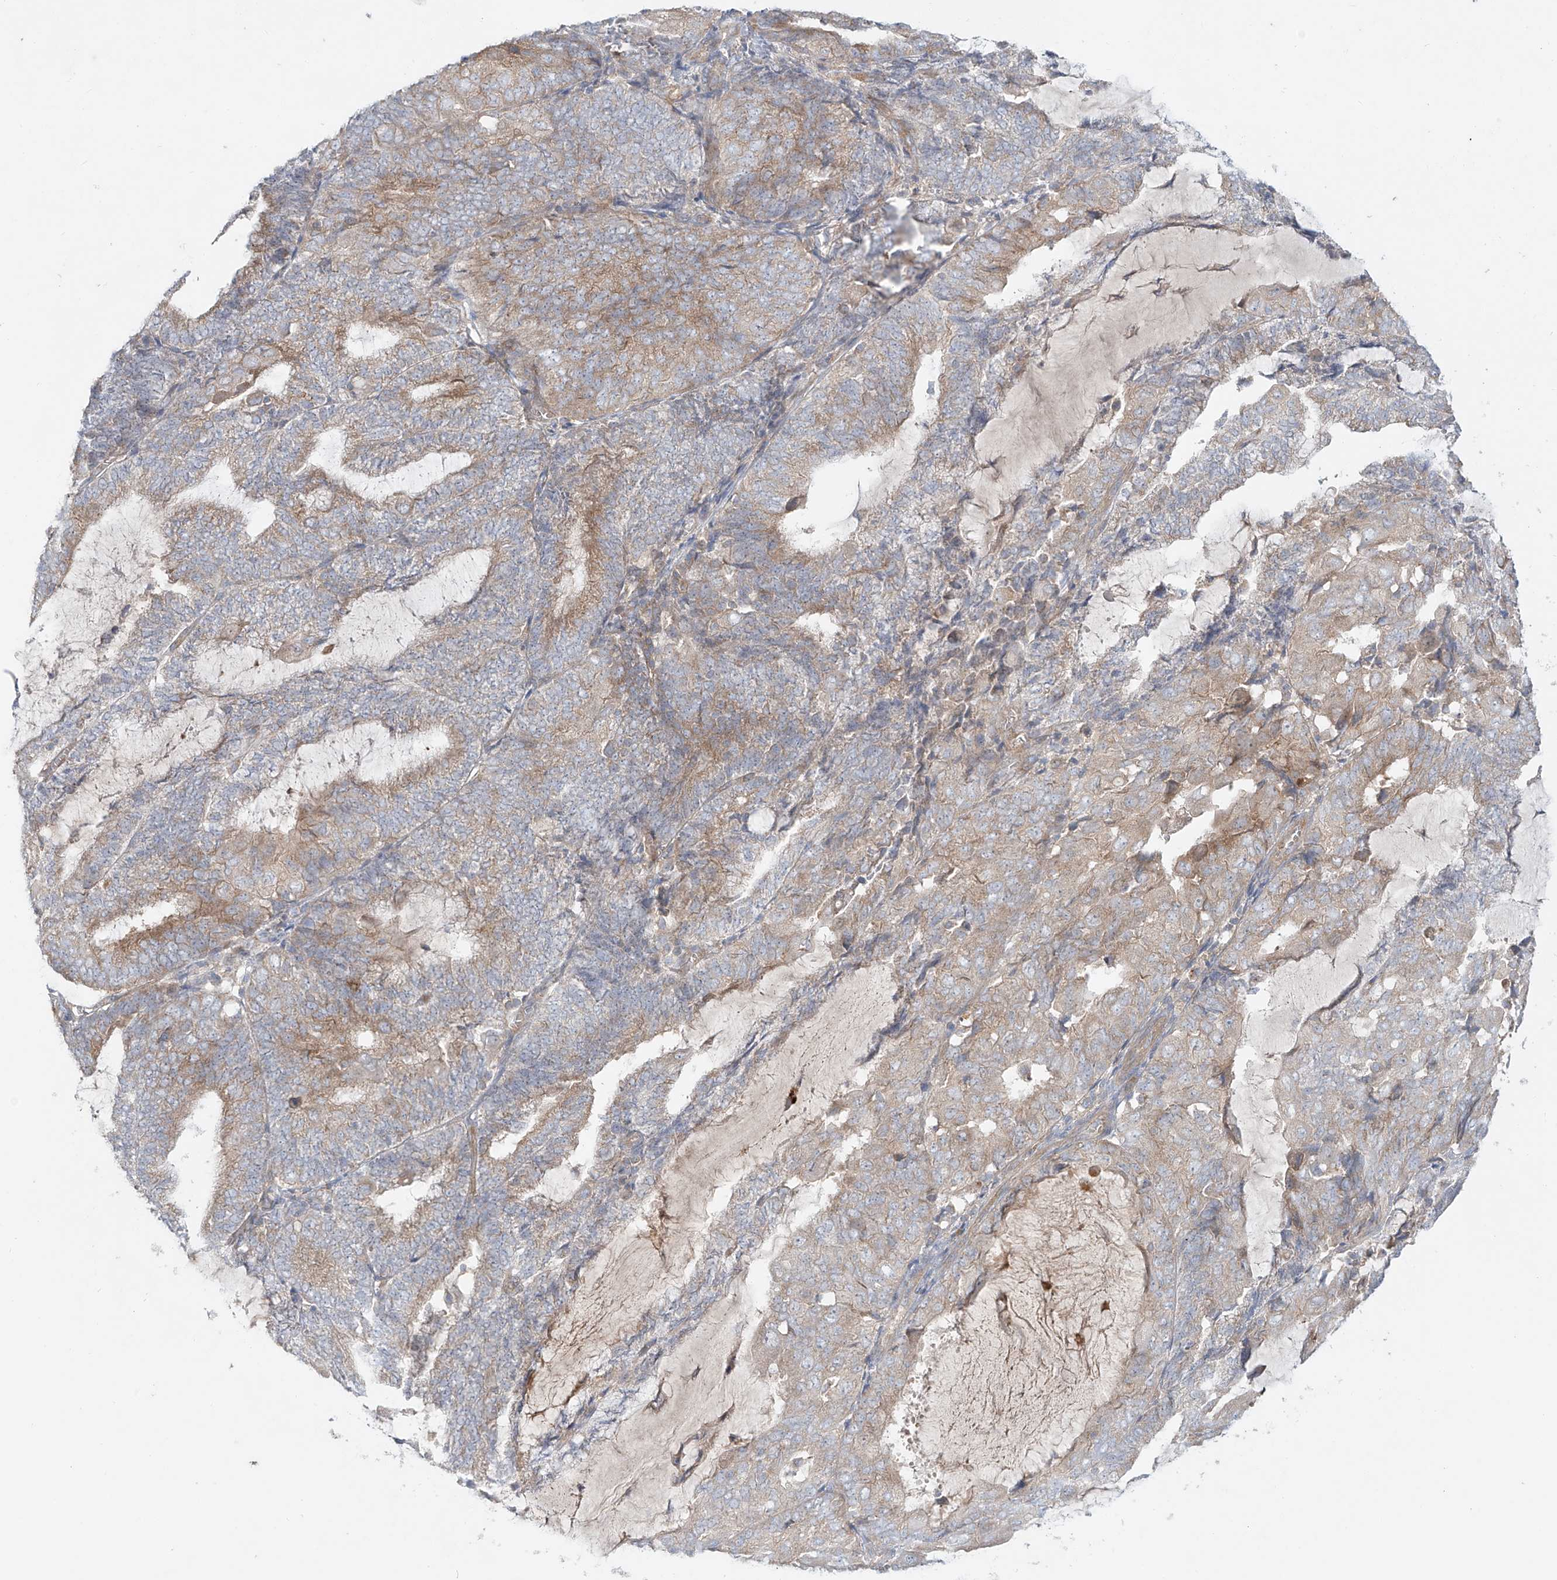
{"staining": {"intensity": "moderate", "quantity": "25%-75%", "location": "cytoplasmic/membranous"}, "tissue": "endometrial cancer", "cell_type": "Tumor cells", "image_type": "cancer", "snomed": [{"axis": "morphology", "description": "Adenocarcinoma, NOS"}, {"axis": "topography", "description": "Endometrium"}], "caption": "Immunohistochemical staining of human endometrial adenocarcinoma demonstrates medium levels of moderate cytoplasmic/membranous positivity in approximately 25%-75% of tumor cells.", "gene": "TJAP1", "patient": {"sex": "female", "age": 81}}